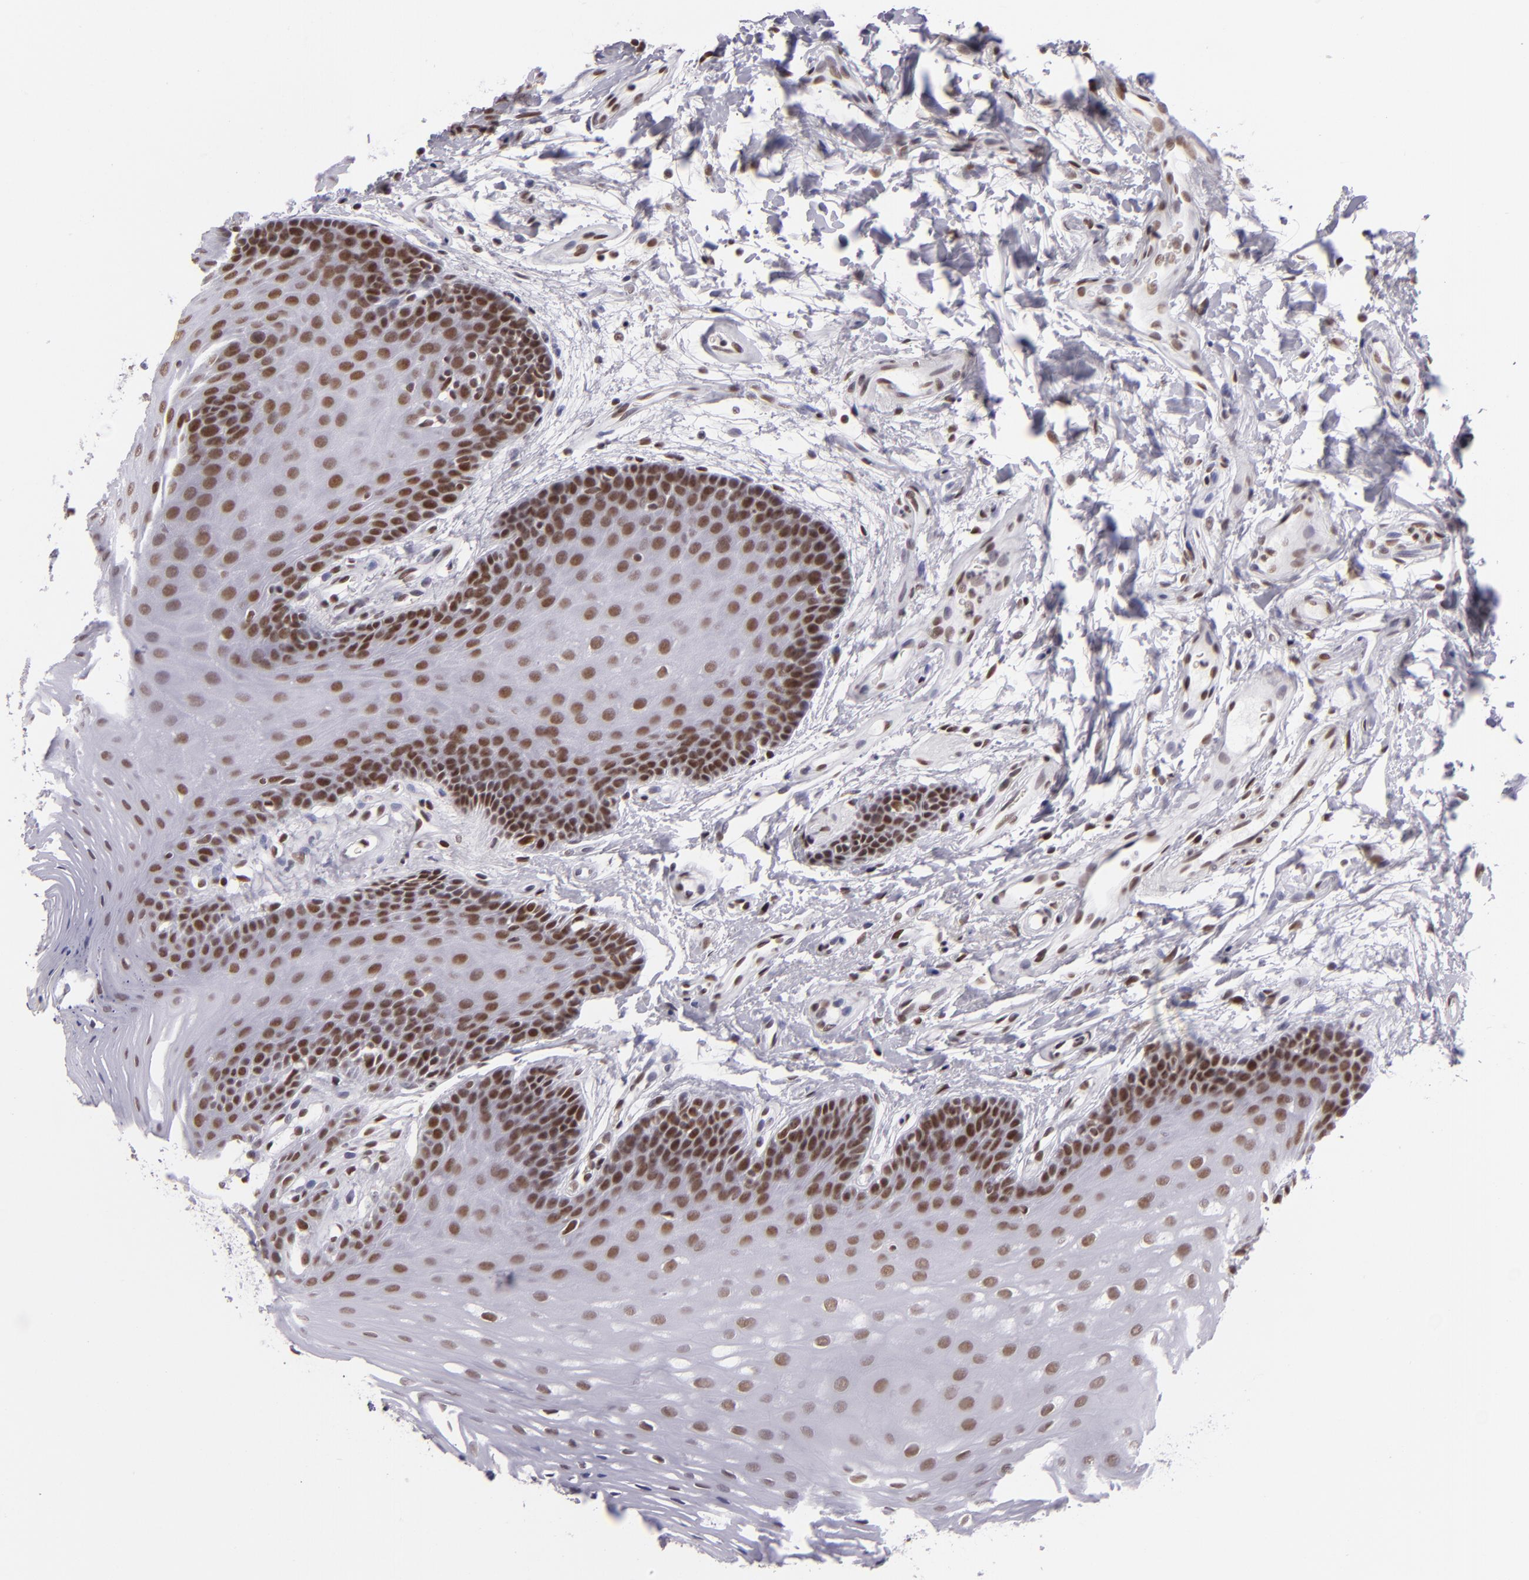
{"staining": {"intensity": "moderate", "quantity": ">75%", "location": "nuclear"}, "tissue": "oral mucosa", "cell_type": "Squamous epithelial cells", "image_type": "normal", "snomed": [{"axis": "morphology", "description": "Normal tissue, NOS"}, {"axis": "topography", "description": "Oral tissue"}], "caption": "The immunohistochemical stain highlights moderate nuclear staining in squamous epithelial cells of benign oral mucosa.", "gene": "BRD8", "patient": {"sex": "male", "age": 62}}